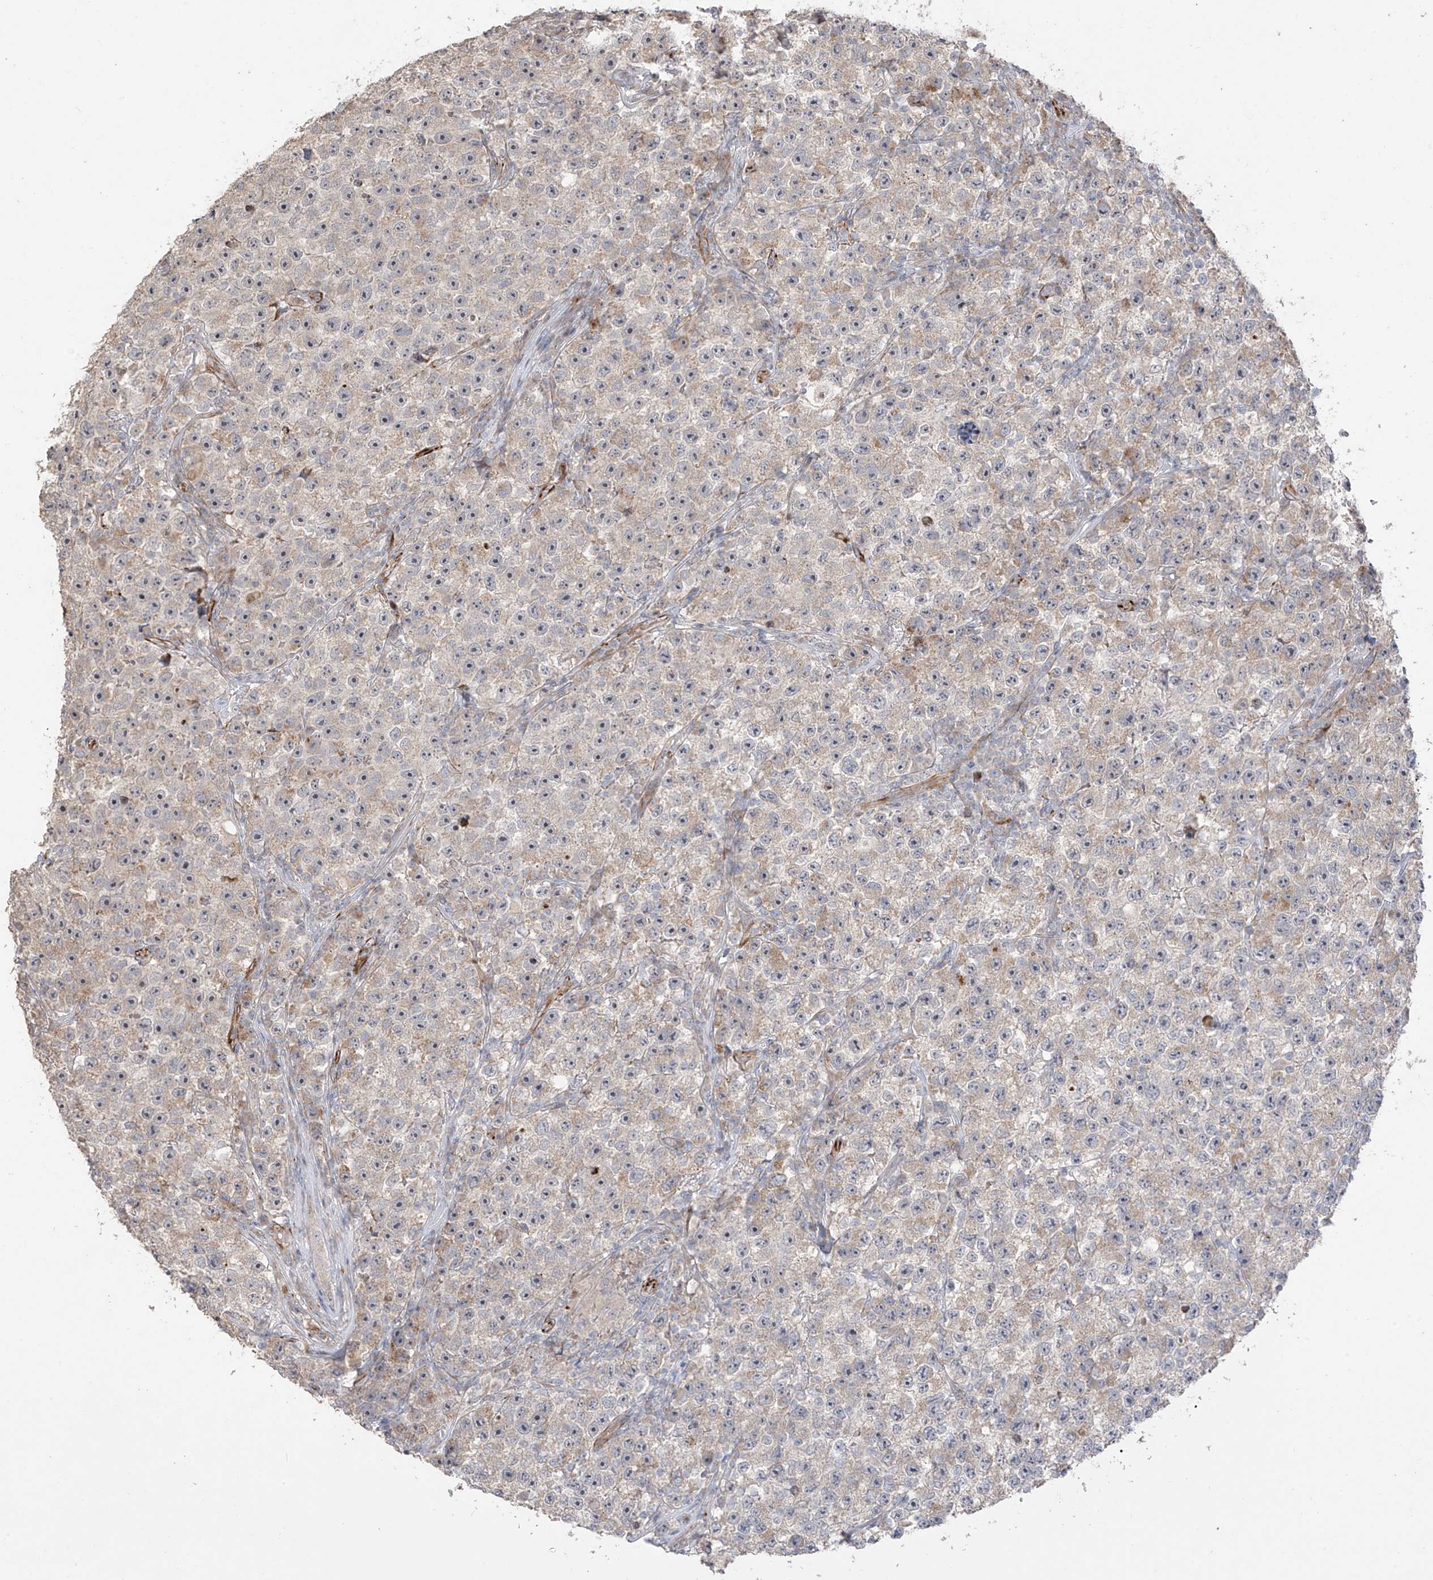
{"staining": {"intensity": "weak", "quantity": "<25%", "location": "cytoplasmic/membranous"}, "tissue": "testis cancer", "cell_type": "Tumor cells", "image_type": "cancer", "snomed": [{"axis": "morphology", "description": "Seminoma, NOS"}, {"axis": "topography", "description": "Testis"}], "caption": "High magnification brightfield microscopy of seminoma (testis) stained with DAB (brown) and counterstained with hematoxylin (blue): tumor cells show no significant expression. The staining was performed using DAB (3,3'-diaminobenzidine) to visualize the protein expression in brown, while the nuclei were stained in blue with hematoxylin (Magnification: 20x).", "gene": "DCDC2", "patient": {"sex": "male", "age": 22}}